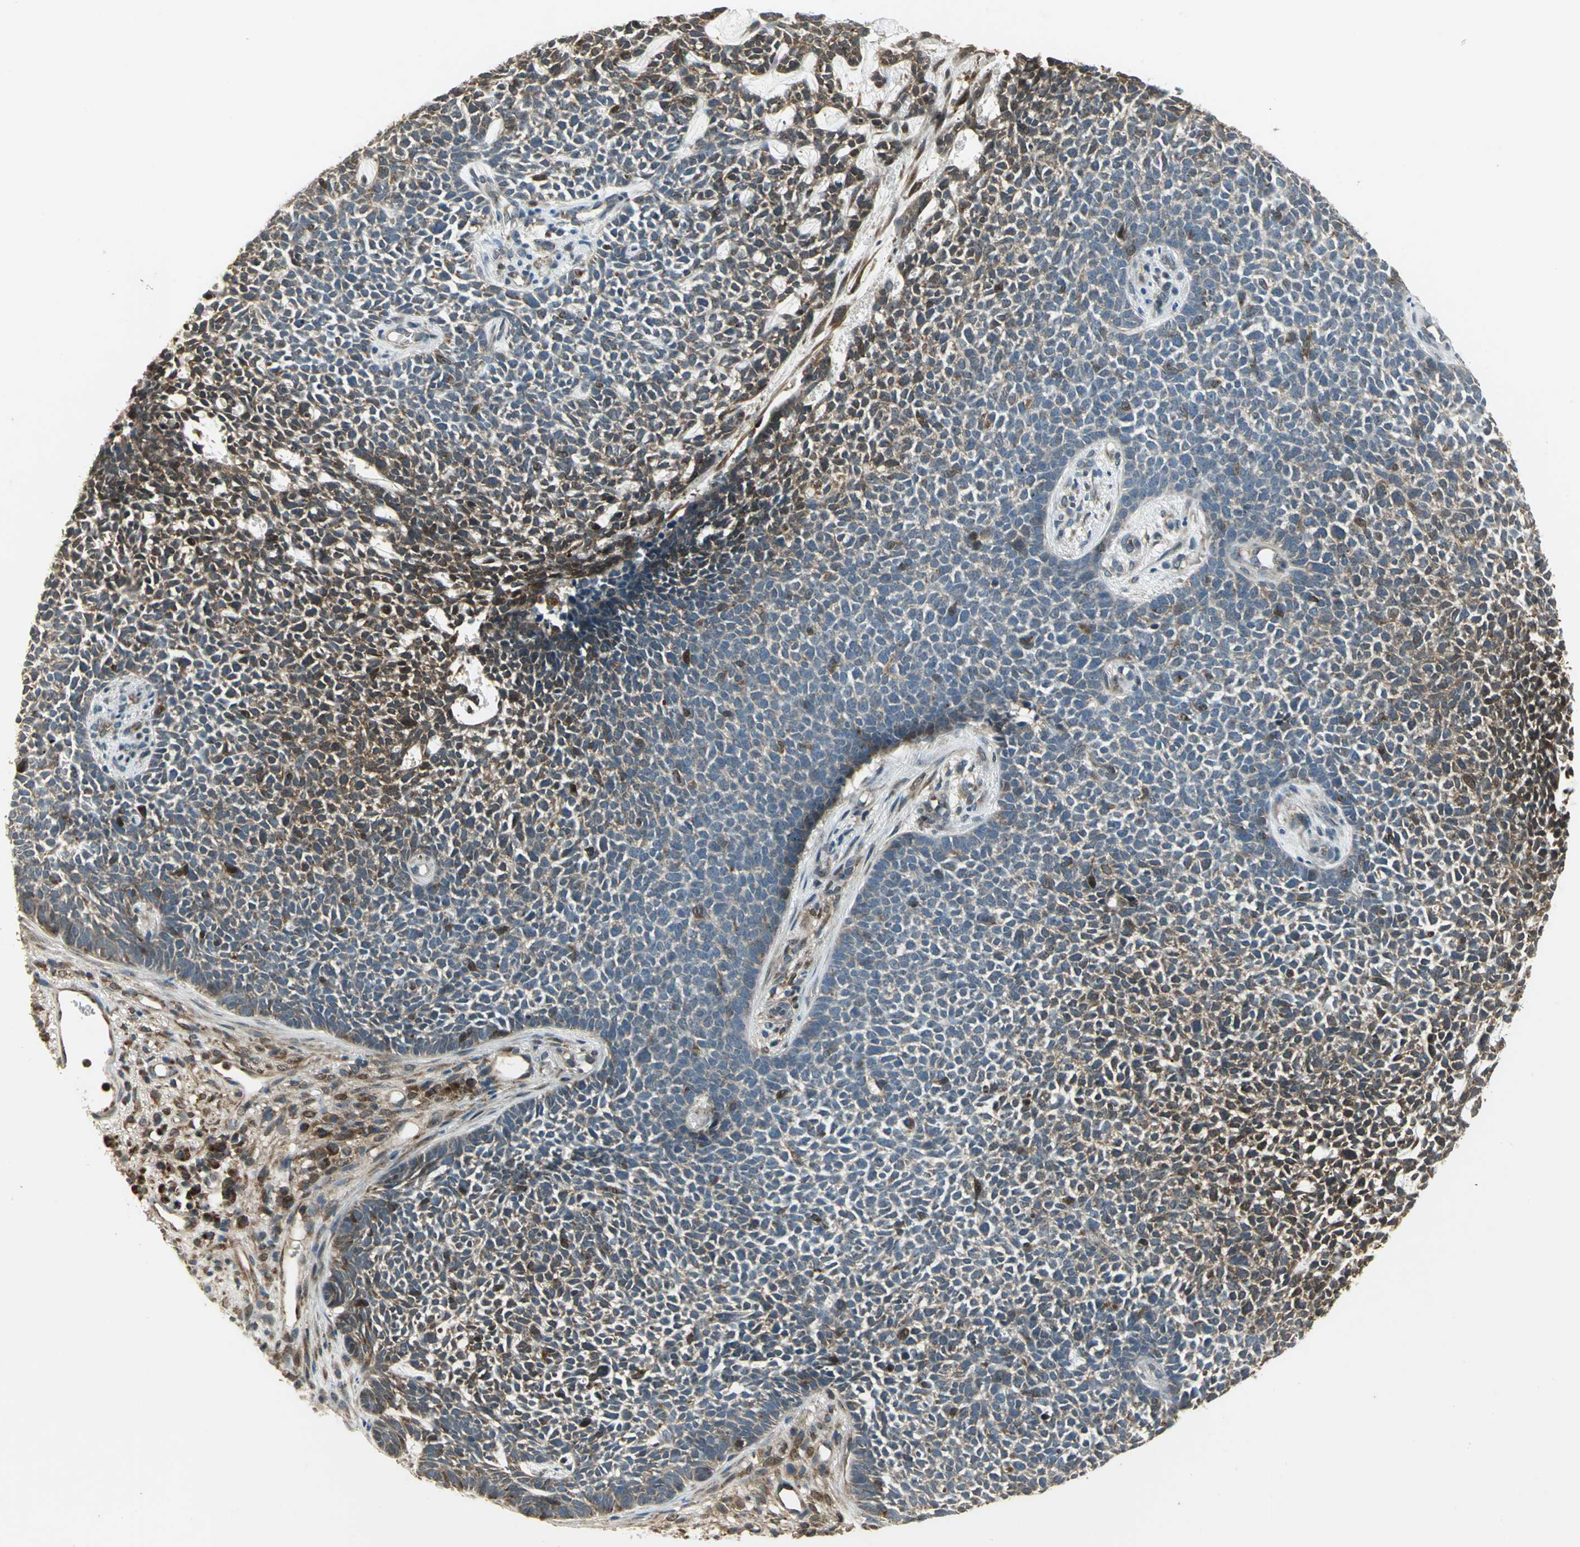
{"staining": {"intensity": "strong", "quantity": "25%-75%", "location": "cytoplasmic/membranous"}, "tissue": "skin cancer", "cell_type": "Tumor cells", "image_type": "cancer", "snomed": [{"axis": "morphology", "description": "Basal cell carcinoma"}, {"axis": "topography", "description": "Skin"}], "caption": "This is an image of IHC staining of skin cancer (basal cell carcinoma), which shows strong staining in the cytoplasmic/membranous of tumor cells.", "gene": "AMT", "patient": {"sex": "female", "age": 84}}